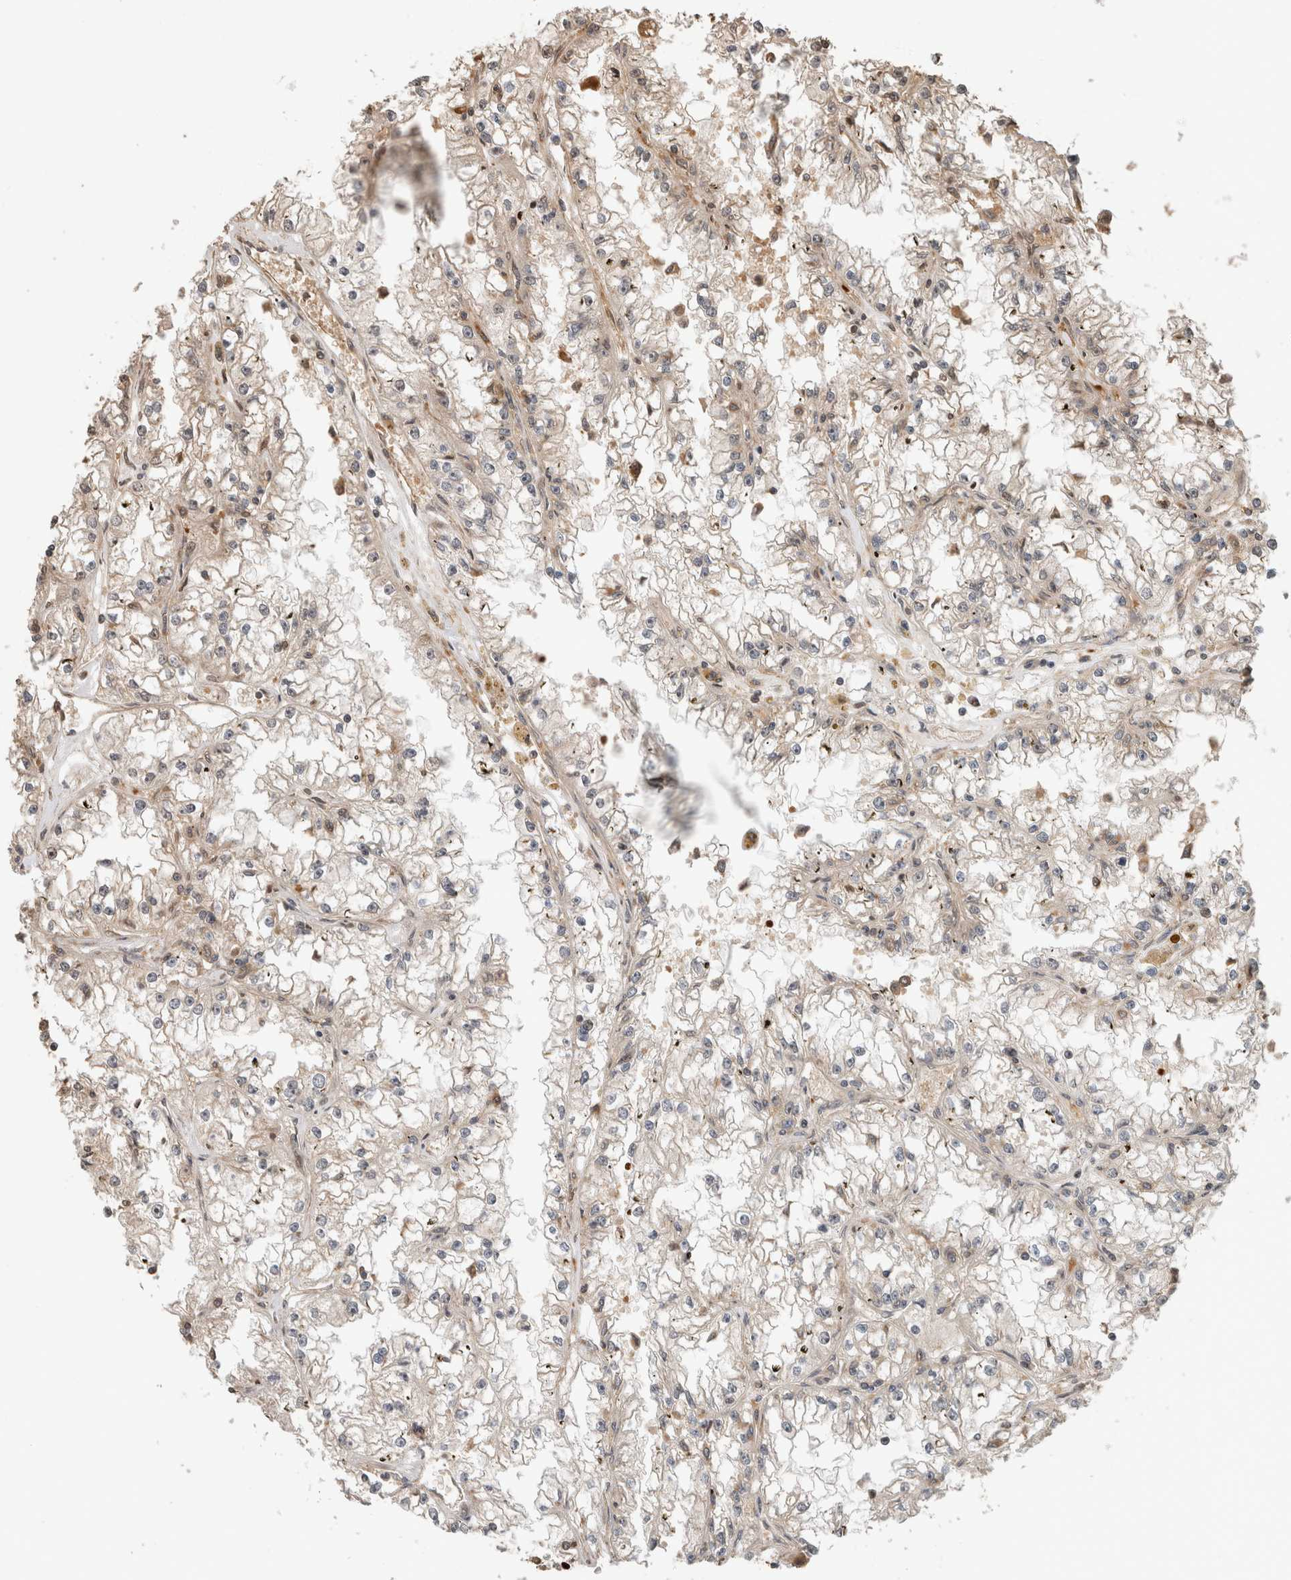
{"staining": {"intensity": "weak", "quantity": "25%-75%", "location": "cytoplasmic/membranous"}, "tissue": "renal cancer", "cell_type": "Tumor cells", "image_type": "cancer", "snomed": [{"axis": "morphology", "description": "Adenocarcinoma, NOS"}, {"axis": "topography", "description": "Kidney"}], "caption": "Adenocarcinoma (renal) stained for a protein exhibits weak cytoplasmic/membranous positivity in tumor cells.", "gene": "OTUD6B", "patient": {"sex": "male", "age": 56}}